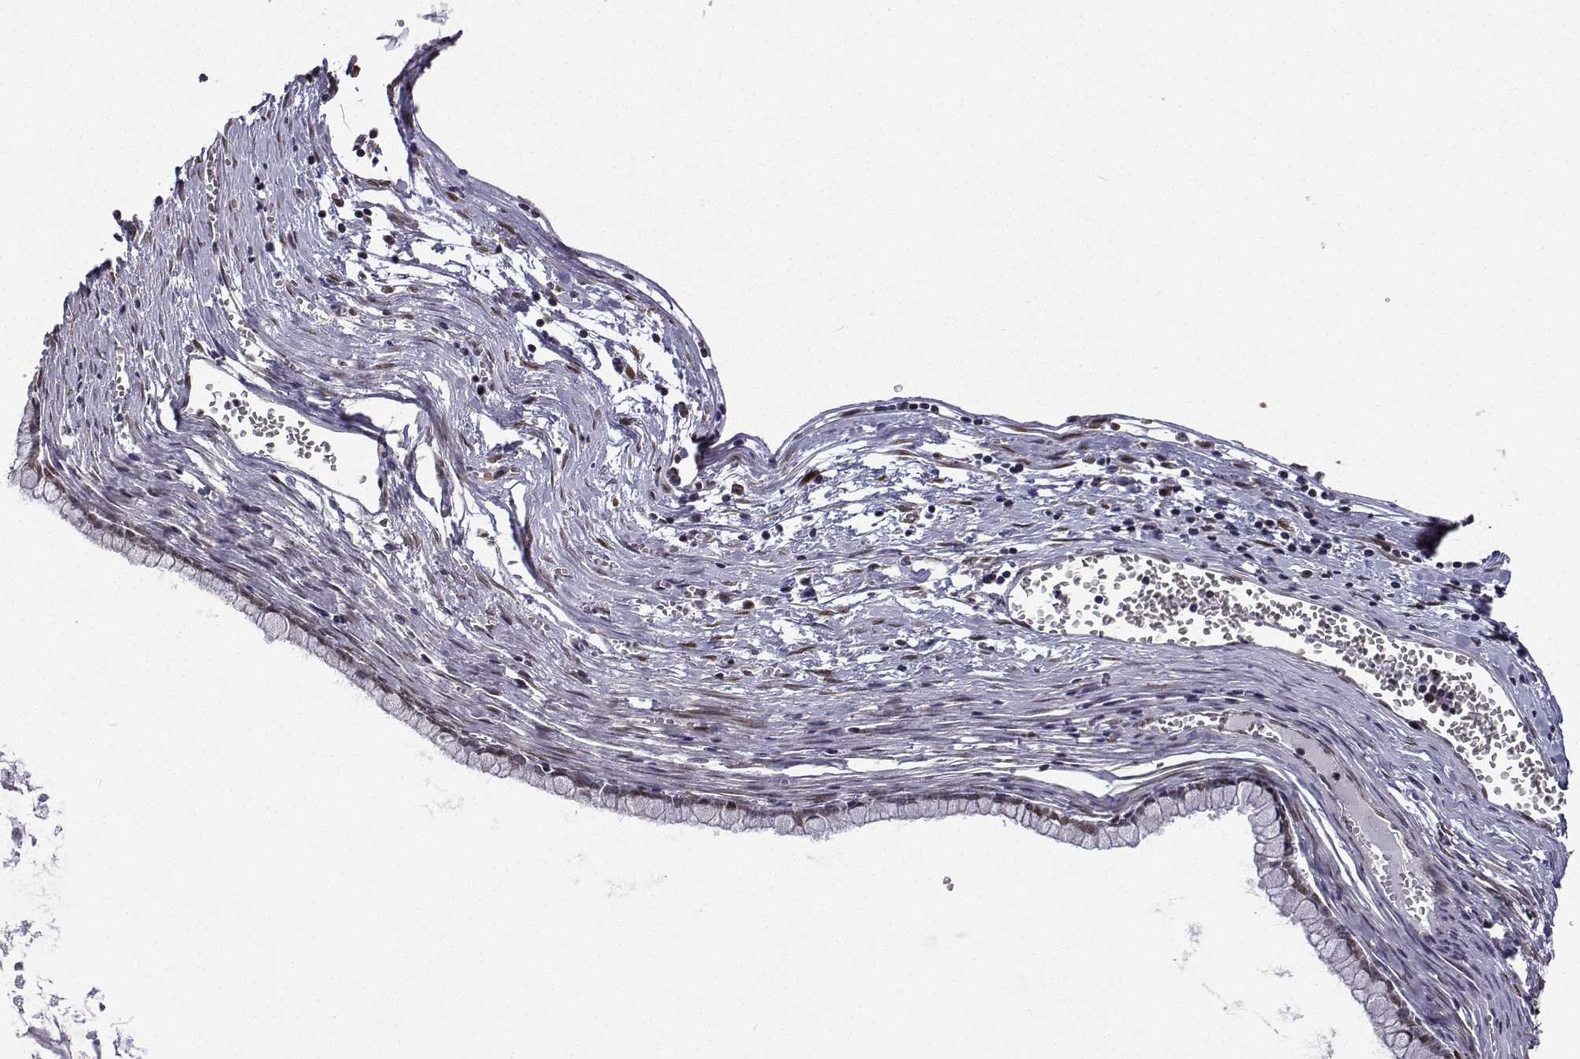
{"staining": {"intensity": "moderate", "quantity": ">75%", "location": "nuclear"}, "tissue": "ovarian cancer", "cell_type": "Tumor cells", "image_type": "cancer", "snomed": [{"axis": "morphology", "description": "Cystadenocarcinoma, mucinous, NOS"}, {"axis": "topography", "description": "Ovary"}], "caption": "A medium amount of moderate nuclear positivity is identified in about >75% of tumor cells in ovarian mucinous cystadenocarcinoma tissue.", "gene": "PHGDH", "patient": {"sex": "female", "age": 67}}